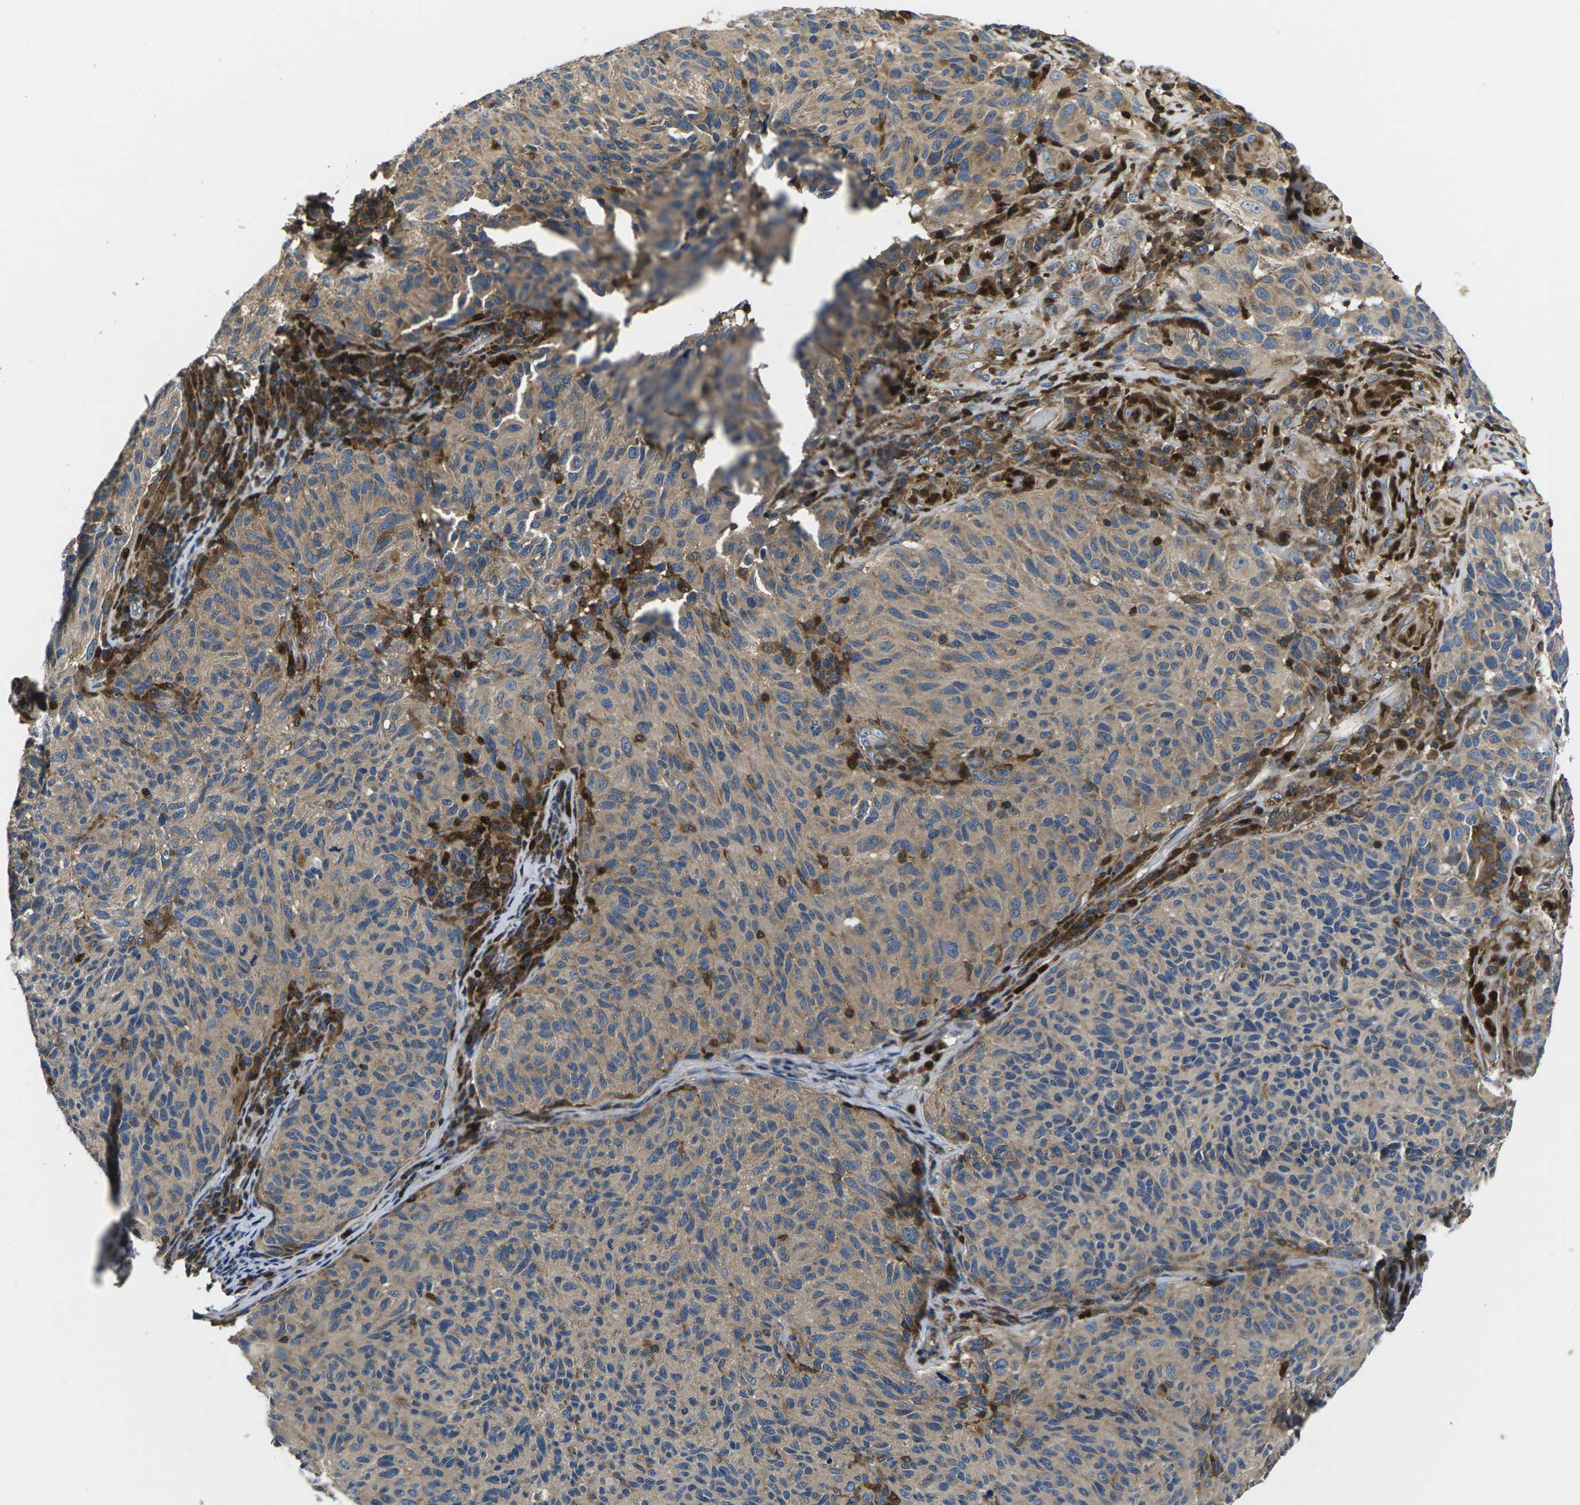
{"staining": {"intensity": "weak", "quantity": ">75%", "location": "cytoplasmic/membranous"}, "tissue": "melanoma", "cell_type": "Tumor cells", "image_type": "cancer", "snomed": [{"axis": "morphology", "description": "Malignant melanoma, NOS"}, {"axis": "topography", "description": "Skin"}], "caption": "A histopathology image of human melanoma stained for a protein displays weak cytoplasmic/membranous brown staining in tumor cells. Using DAB (3,3'-diaminobenzidine) (brown) and hematoxylin (blue) stains, captured at high magnification using brightfield microscopy.", "gene": "PLCE1", "patient": {"sex": "female", "age": 73}}